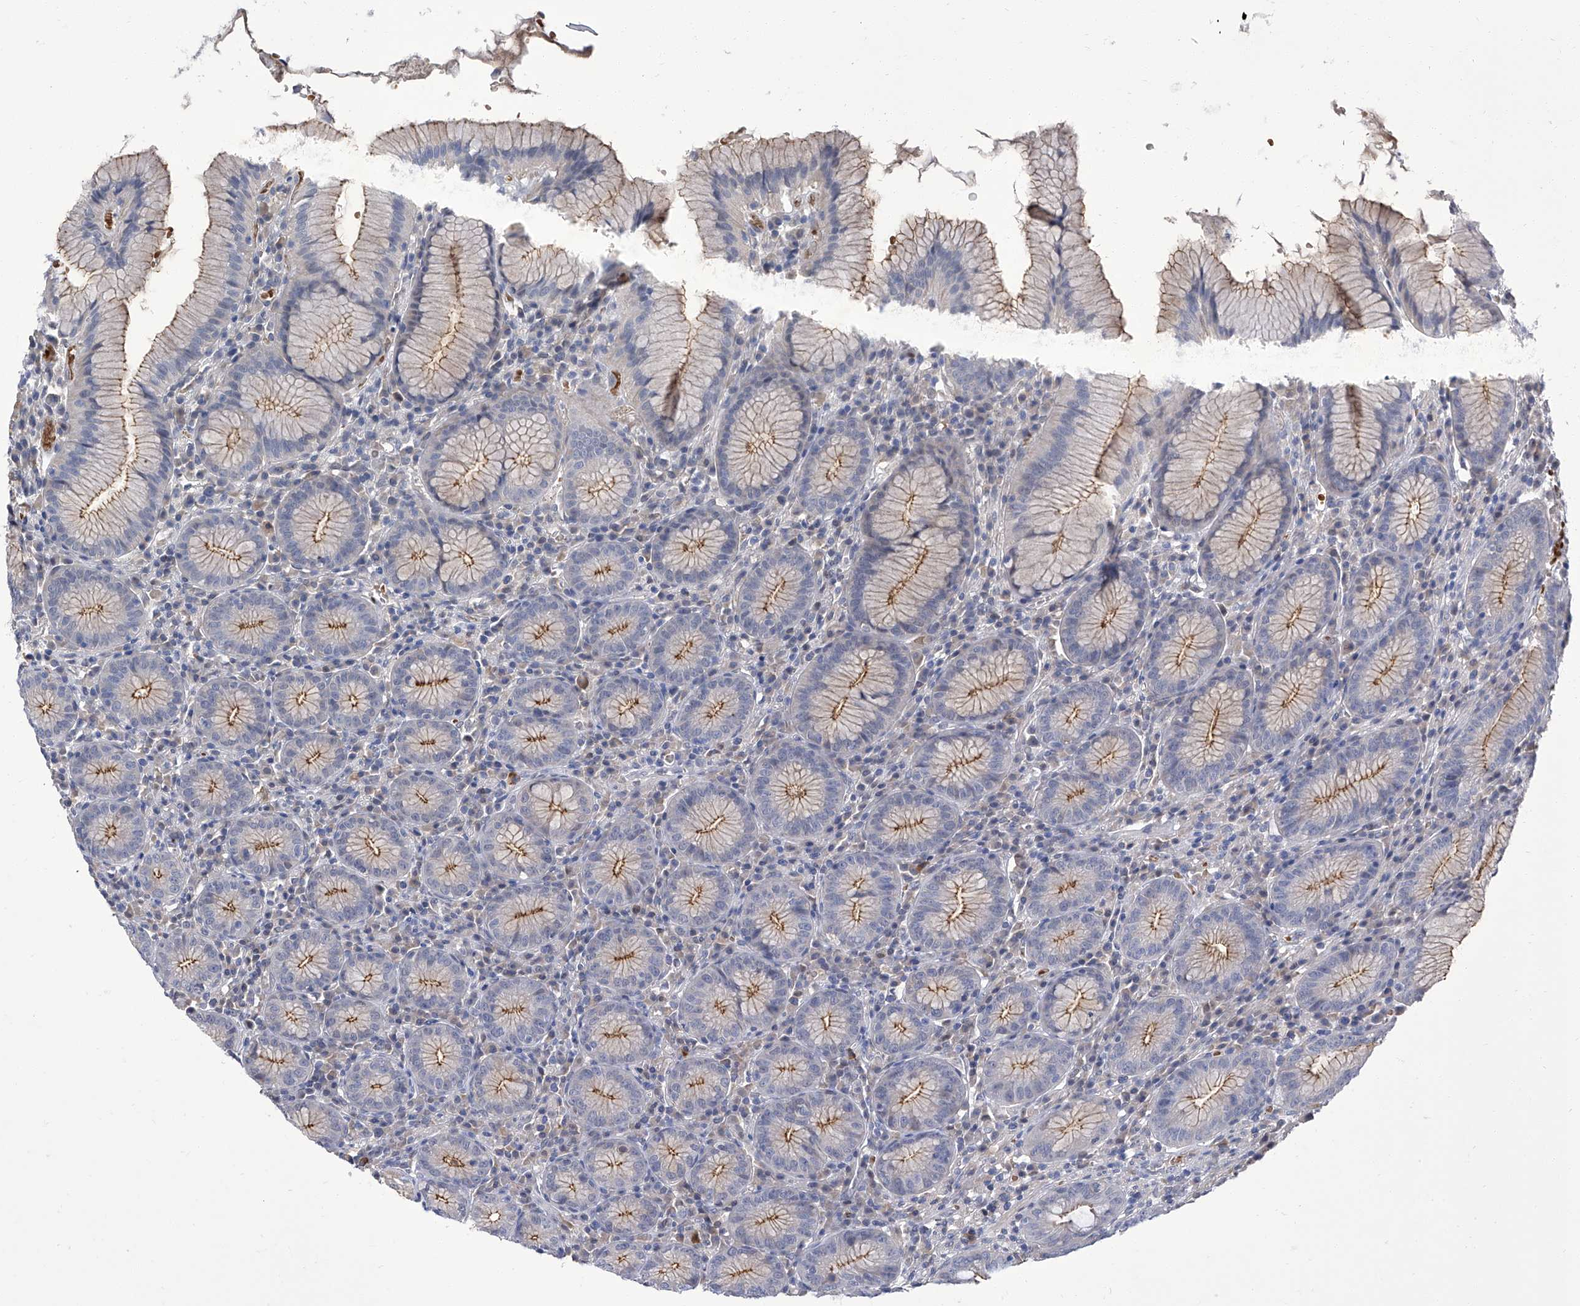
{"staining": {"intensity": "moderate", "quantity": "25%-75%", "location": "cytoplasmic/membranous"}, "tissue": "stomach", "cell_type": "Glandular cells", "image_type": "normal", "snomed": [{"axis": "morphology", "description": "Normal tissue, NOS"}, {"axis": "topography", "description": "Stomach"}], "caption": "Protein expression by IHC demonstrates moderate cytoplasmic/membranous staining in approximately 25%-75% of glandular cells in benign stomach.", "gene": "PARD3", "patient": {"sex": "male", "age": 55}}